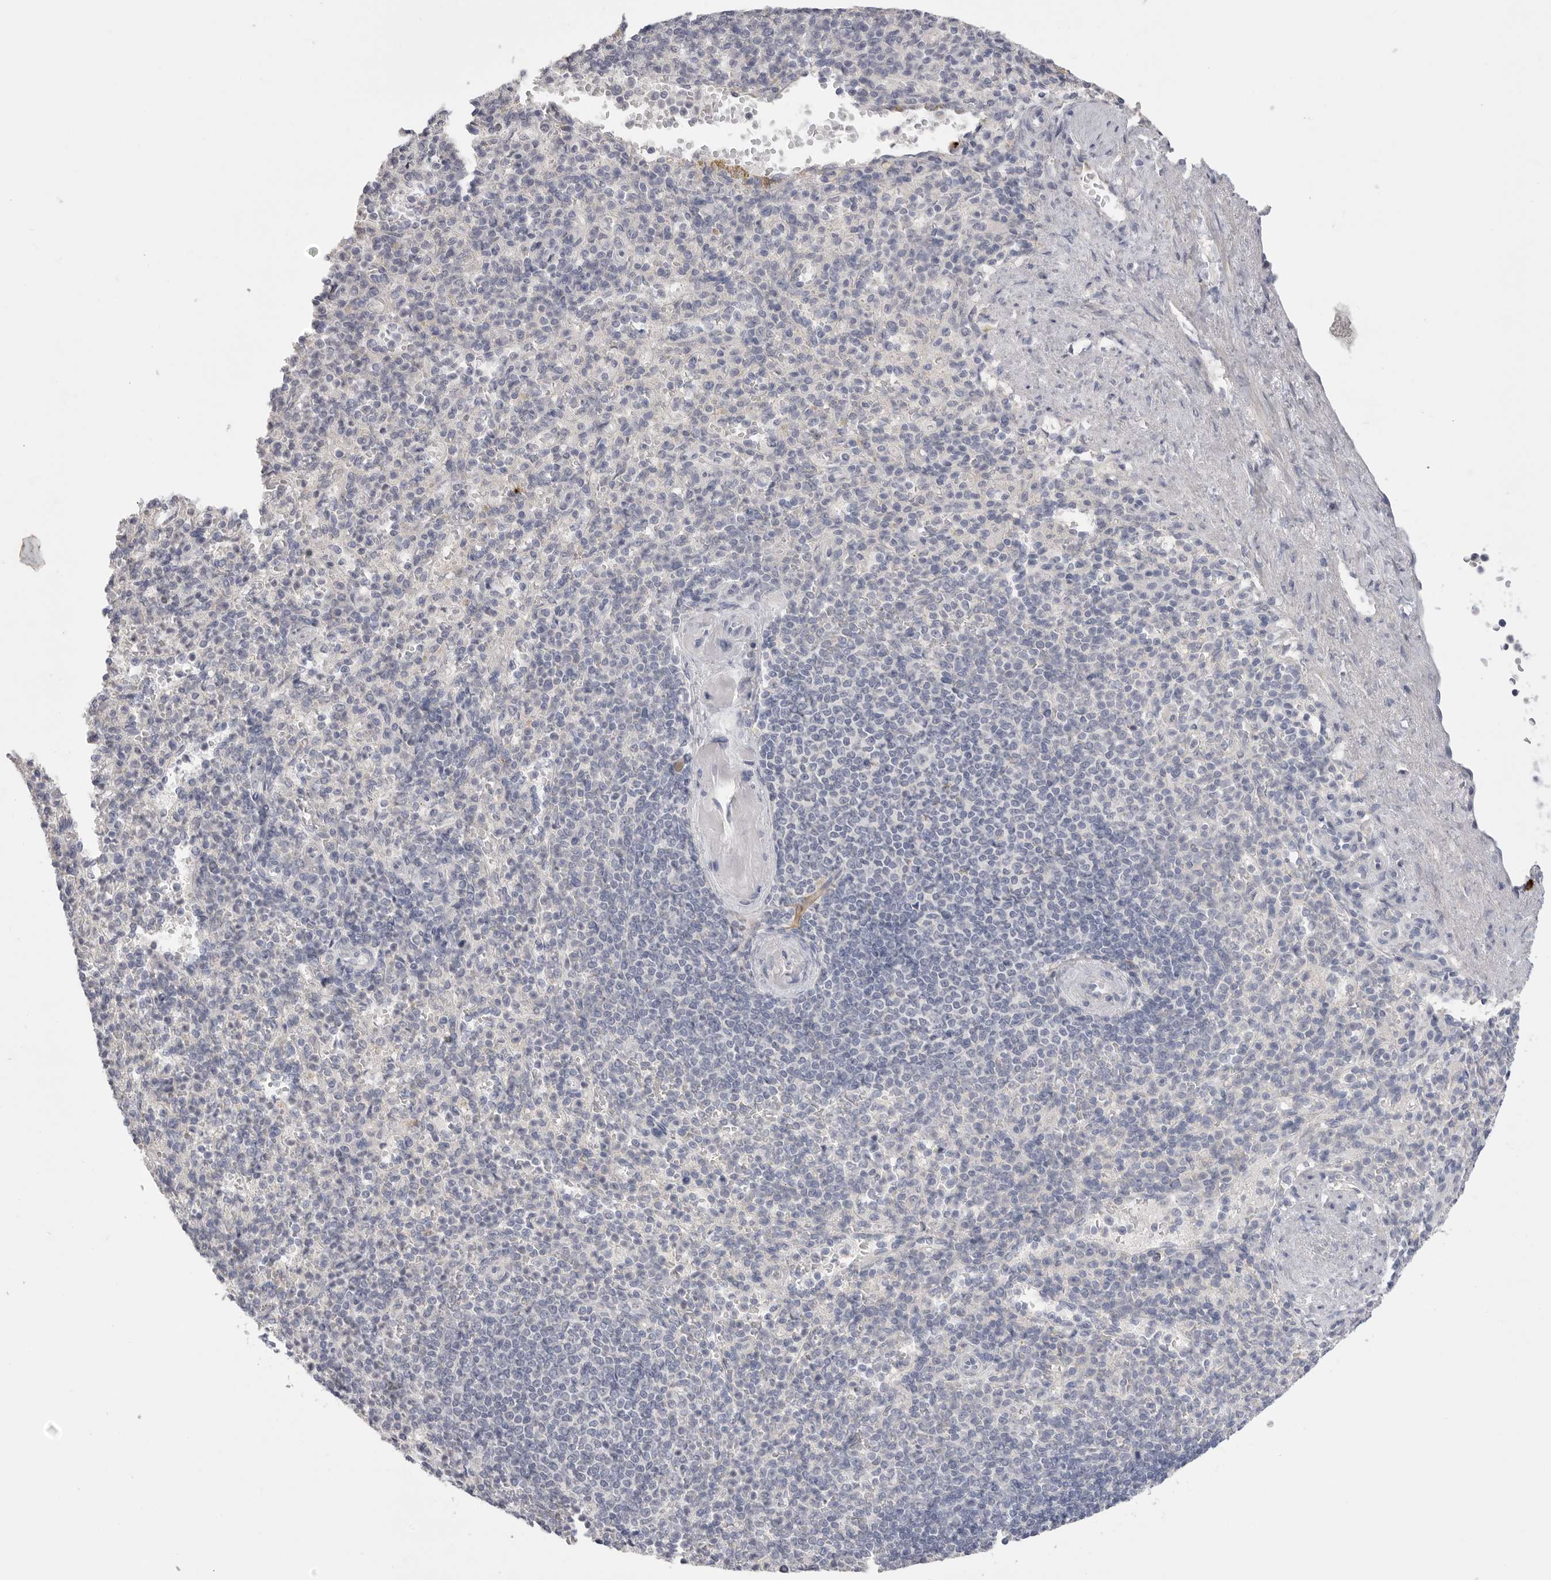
{"staining": {"intensity": "negative", "quantity": "none", "location": "none"}, "tissue": "spleen", "cell_type": "Cells in red pulp", "image_type": "normal", "snomed": [{"axis": "morphology", "description": "Normal tissue, NOS"}, {"axis": "topography", "description": "Spleen"}], "caption": "This is a histopathology image of immunohistochemistry staining of unremarkable spleen, which shows no staining in cells in red pulp. (Immunohistochemistry, brightfield microscopy, high magnification).", "gene": "FBN2", "patient": {"sex": "female", "age": 74}}